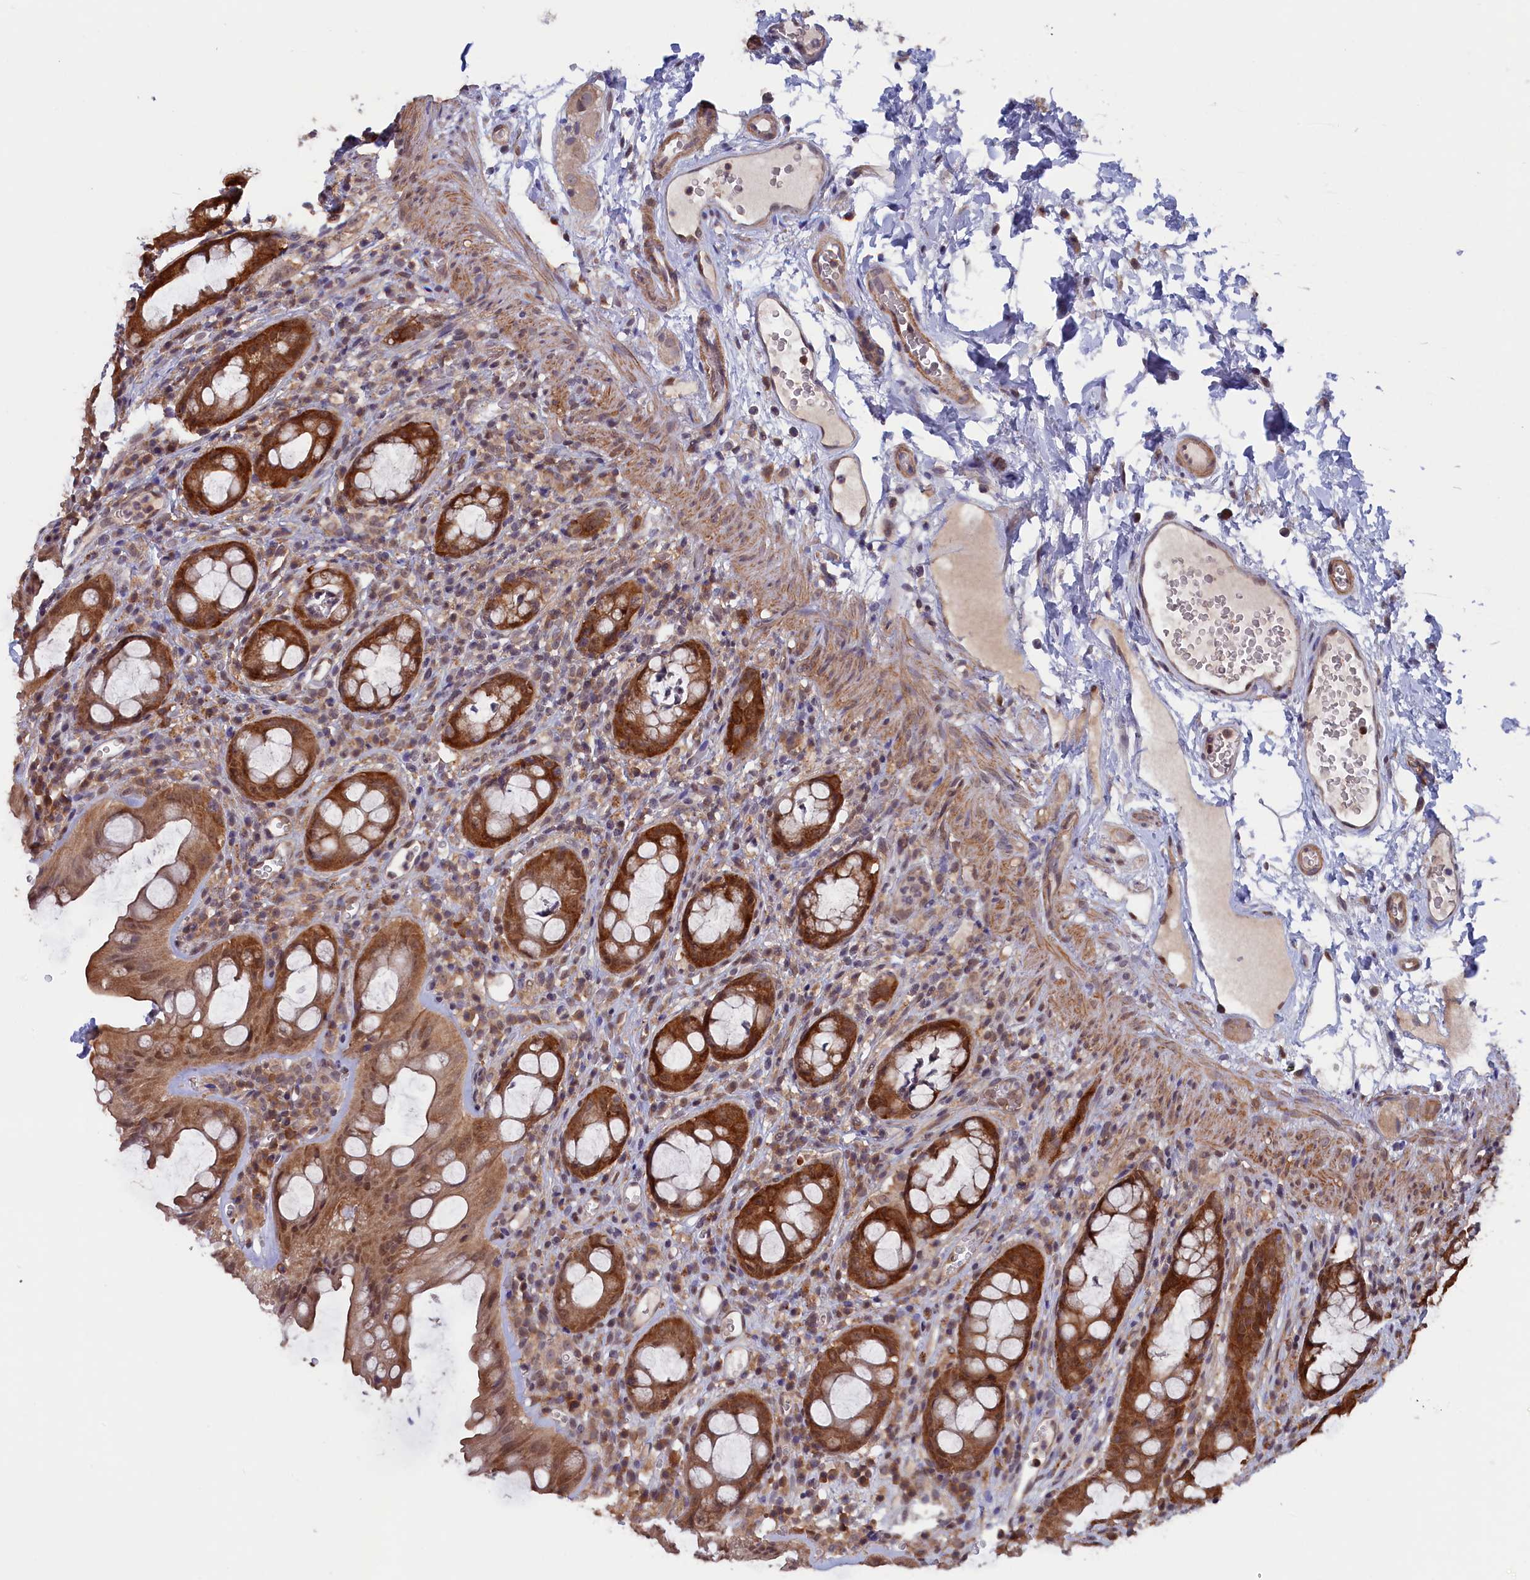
{"staining": {"intensity": "strong", "quantity": ">75%", "location": "cytoplasmic/membranous,nuclear"}, "tissue": "rectum", "cell_type": "Glandular cells", "image_type": "normal", "snomed": [{"axis": "morphology", "description": "Normal tissue, NOS"}, {"axis": "topography", "description": "Rectum"}], "caption": "Rectum stained with a protein marker displays strong staining in glandular cells.", "gene": "JPT2", "patient": {"sex": "female", "age": 57}}